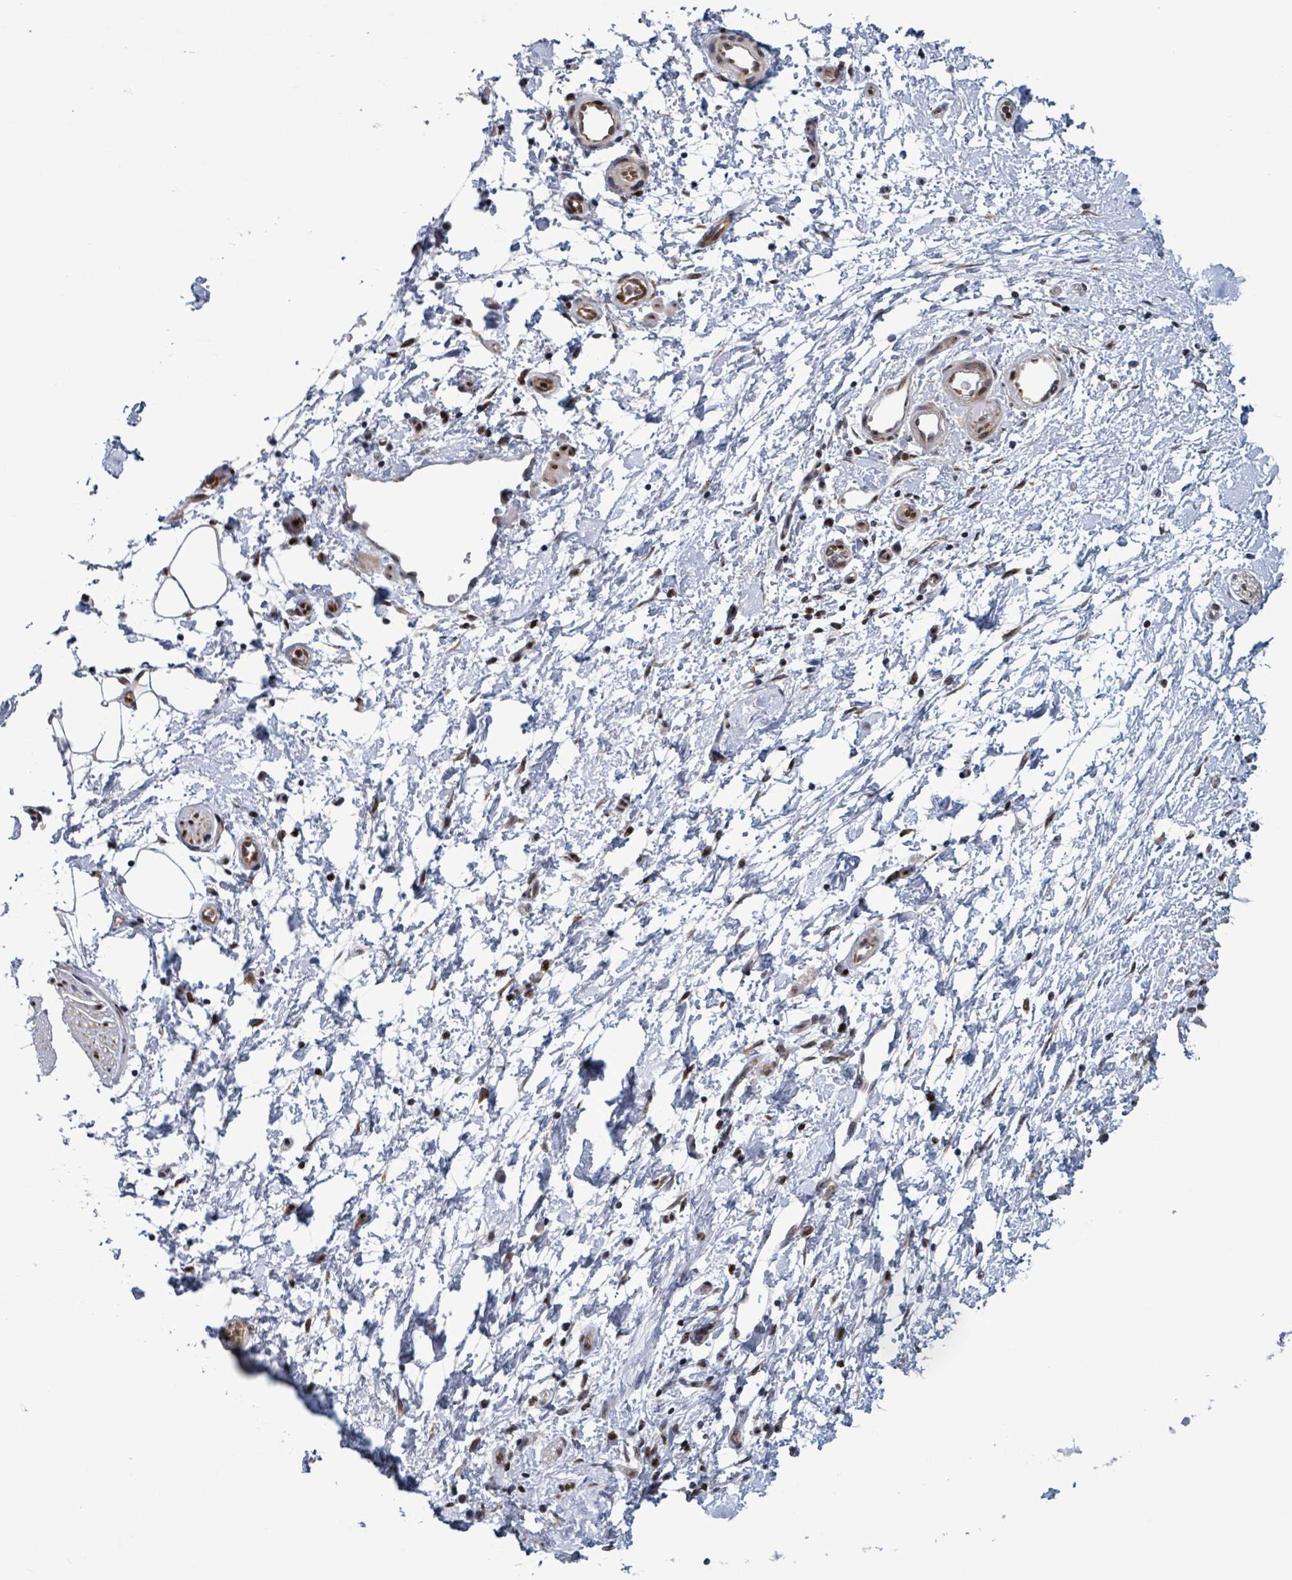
{"staining": {"intensity": "negative", "quantity": "none", "location": "none"}, "tissue": "adipose tissue", "cell_type": "Adipocytes", "image_type": "normal", "snomed": [{"axis": "morphology", "description": "Normal tissue, NOS"}, {"axis": "morphology", "description": "Adenocarcinoma, NOS"}, {"axis": "topography", "description": "Pancreas"}, {"axis": "topography", "description": "Peripheral nerve tissue"}], "caption": "Adipose tissue was stained to show a protein in brown. There is no significant positivity in adipocytes. (DAB IHC visualized using brightfield microscopy, high magnification).", "gene": "FNDC4", "patient": {"sex": "female", "age": 77}}